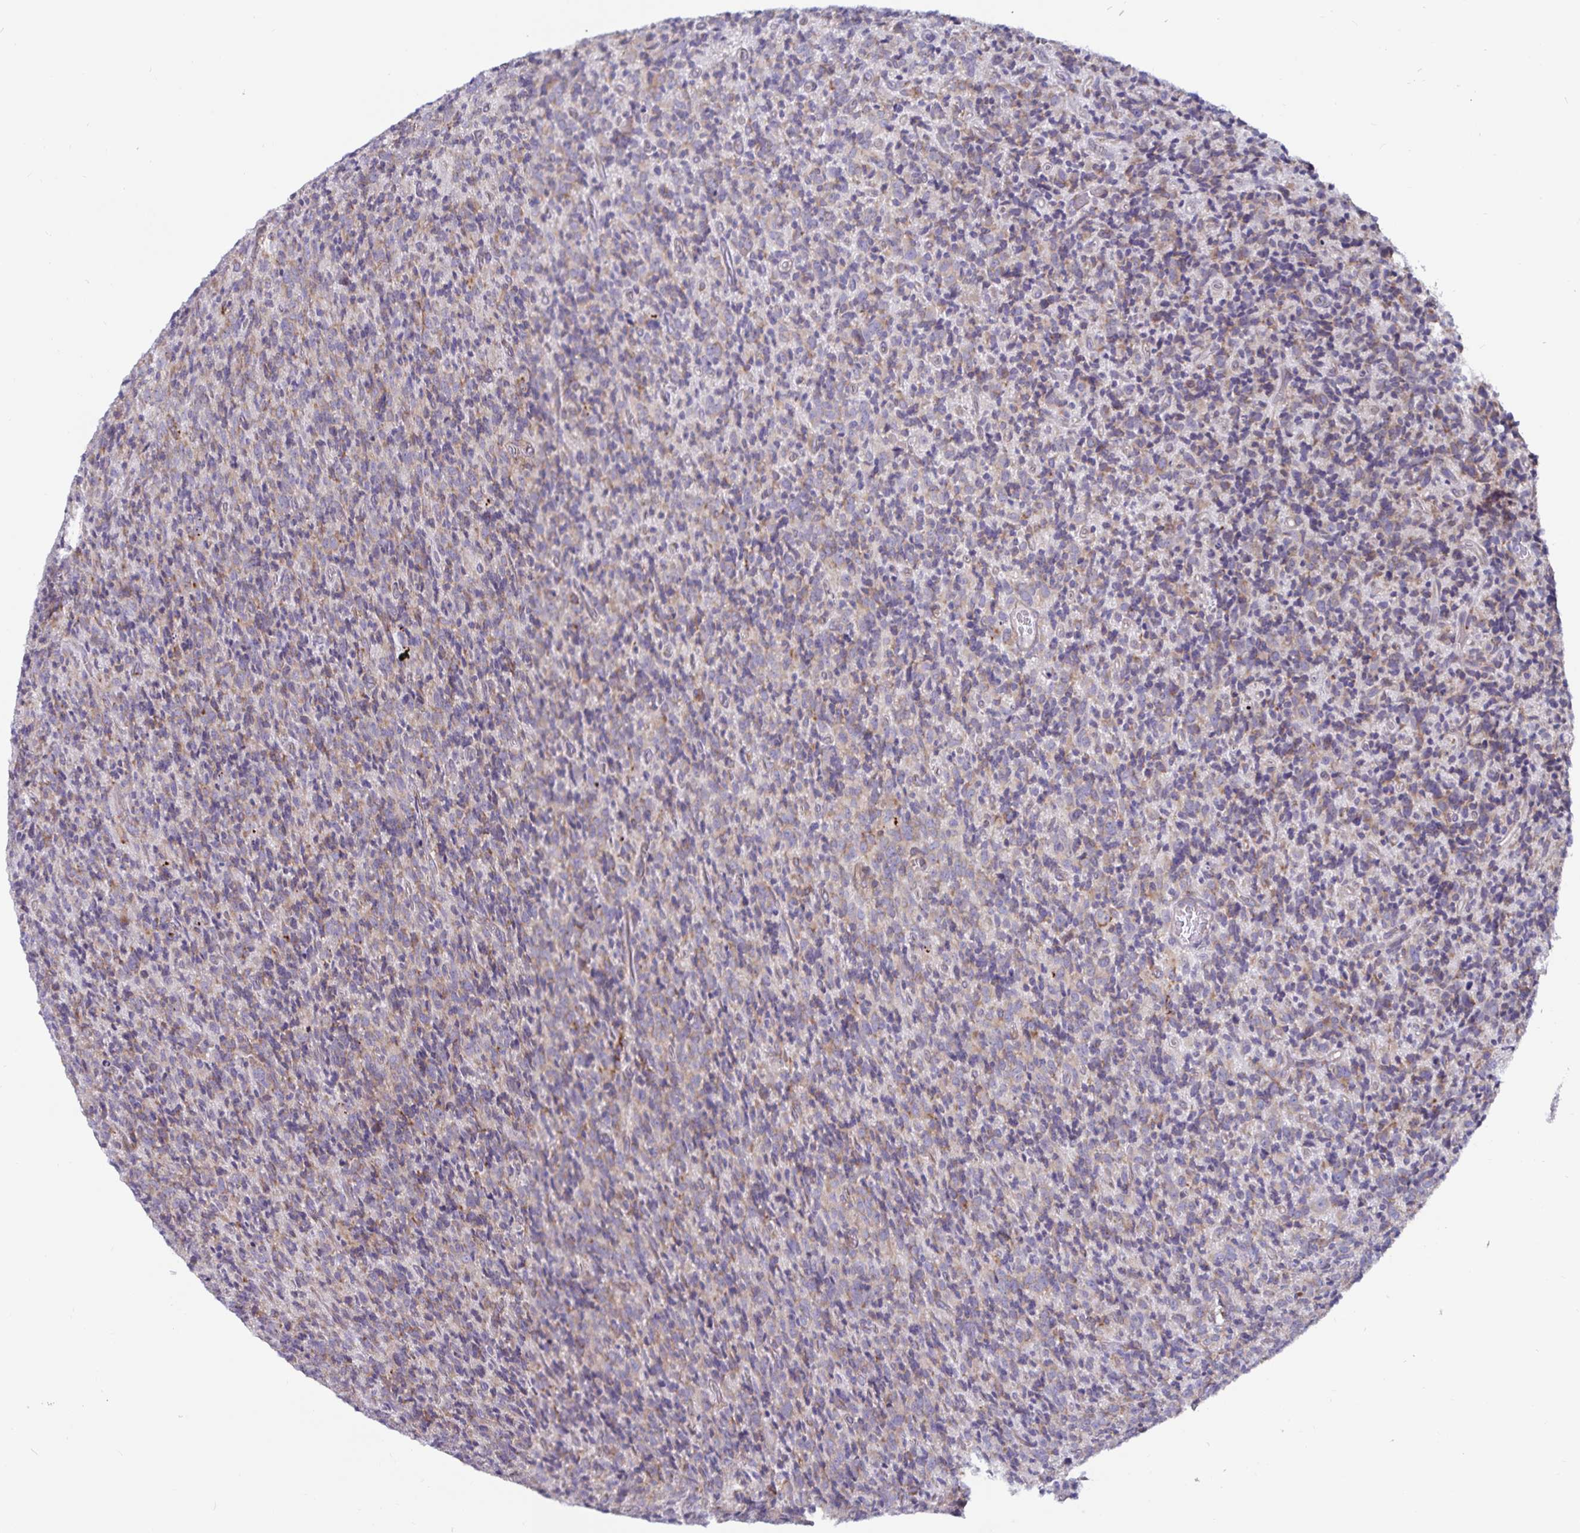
{"staining": {"intensity": "moderate", "quantity": "25%-75%", "location": "cytoplasmic/membranous"}, "tissue": "glioma", "cell_type": "Tumor cells", "image_type": "cancer", "snomed": [{"axis": "morphology", "description": "Glioma, malignant, High grade"}, {"axis": "topography", "description": "Brain"}], "caption": "Immunohistochemistry (IHC) (DAB) staining of glioma exhibits moderate cytoplasmic/membranous protein staining in about 25%-75% of tumor cells. The protein is stained brown, and the nuclei are stained in blue (DAB (3,3'-diaminobenzidine) IHC with brightfield microscopy, high magnification).", "gene": "FAM120A", "patient": {"sex": "male", "age": 76}}